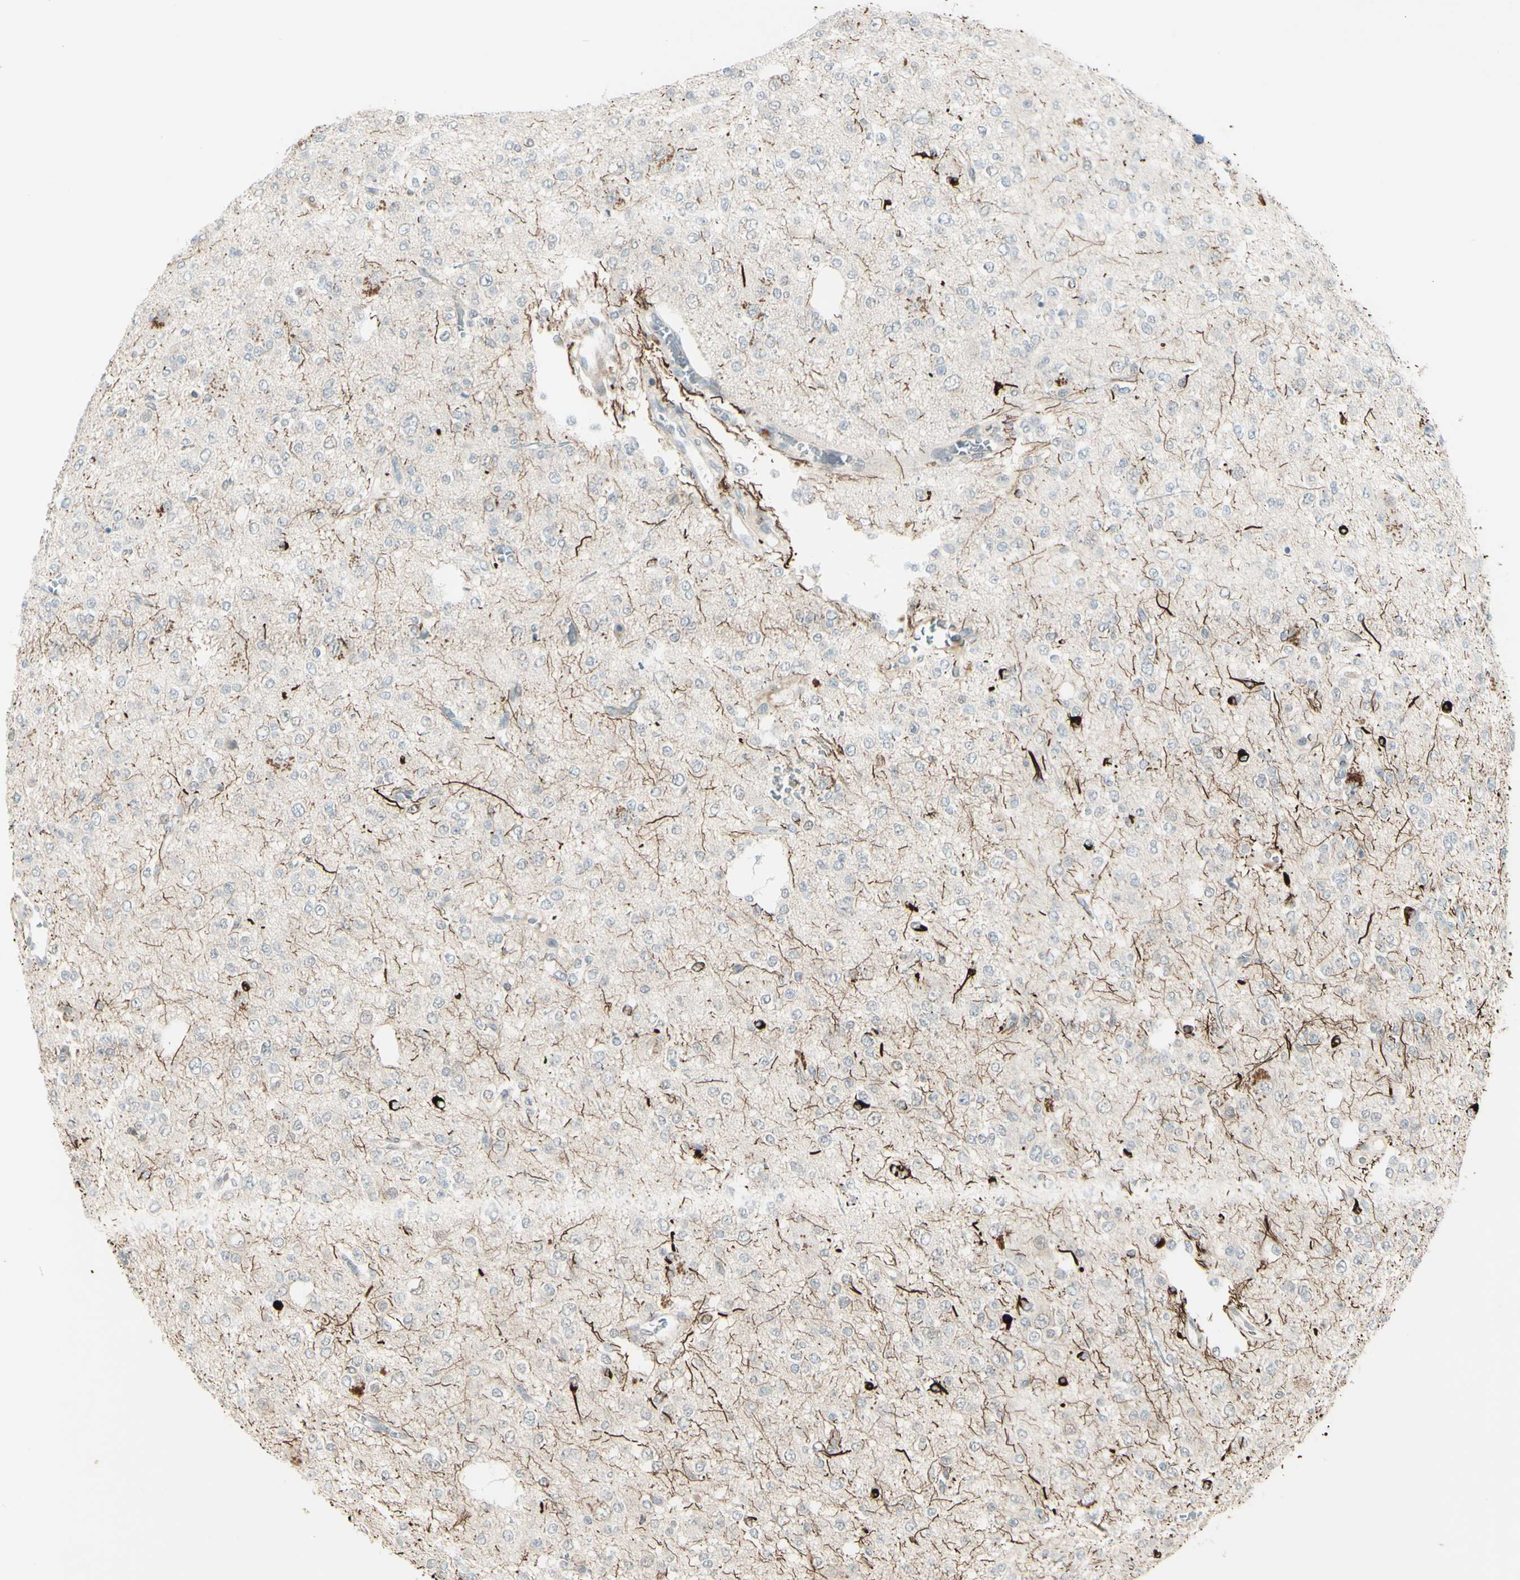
{"staining": {"intensity": "negative", "quantity": "none", "location": "none"}, "tissue": "glioma", "cell_type": "Tumor cells", "image_type": "cancer", "snomed": [{"axis": "morphology", "description": "Glioma, malignant, Low grade"}, {"axis": "topography", "description": "Brain"}], "caption": "Glioma was stained to show a protein in brown. There is no significant staining in tumor cells. Brightfield microscopy of IHC stained with DAB (brown) and hematoxylin (blue), captured at high magnification.", "gene": "FGFR2", "patient": {"sex": "male", "age": 38}}